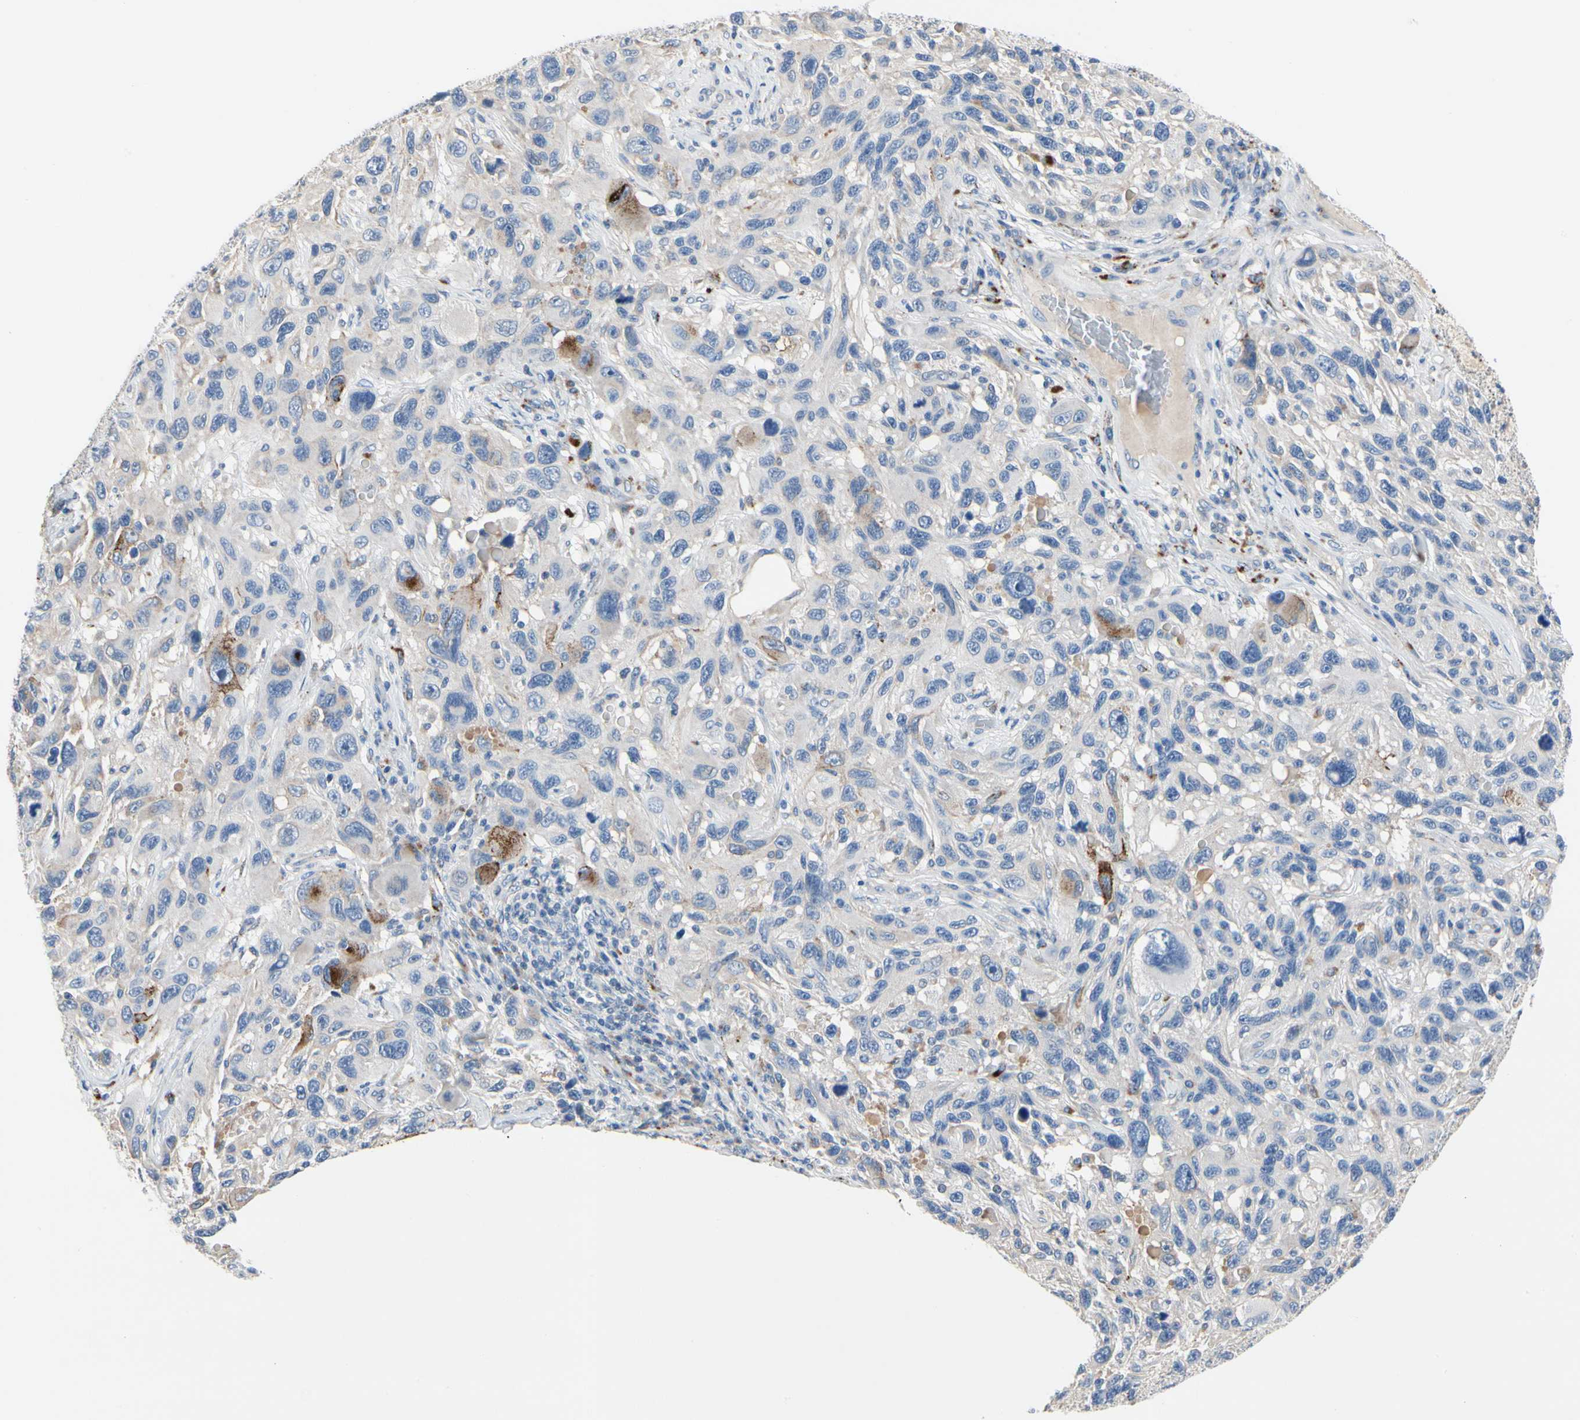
{"staining": {"intensity": "negative", "quantity": "none", "location": "none"}, "tissue": "melanoma", "cell_type": "Tumor cells", "image_type": "cancer", "snomed": [{"axis": "morphology", "description": "Malignant melanoma, NOS"}, {"axis": "topography", "description": "Skin"}], "caption": "An immunohistochemistry (IHC) histopathology image of melanoma is shown. There is no staining in tumor cells of melanoma.", "gene": "RETSAT", "patient": {"sex": "male", "age": 53}}